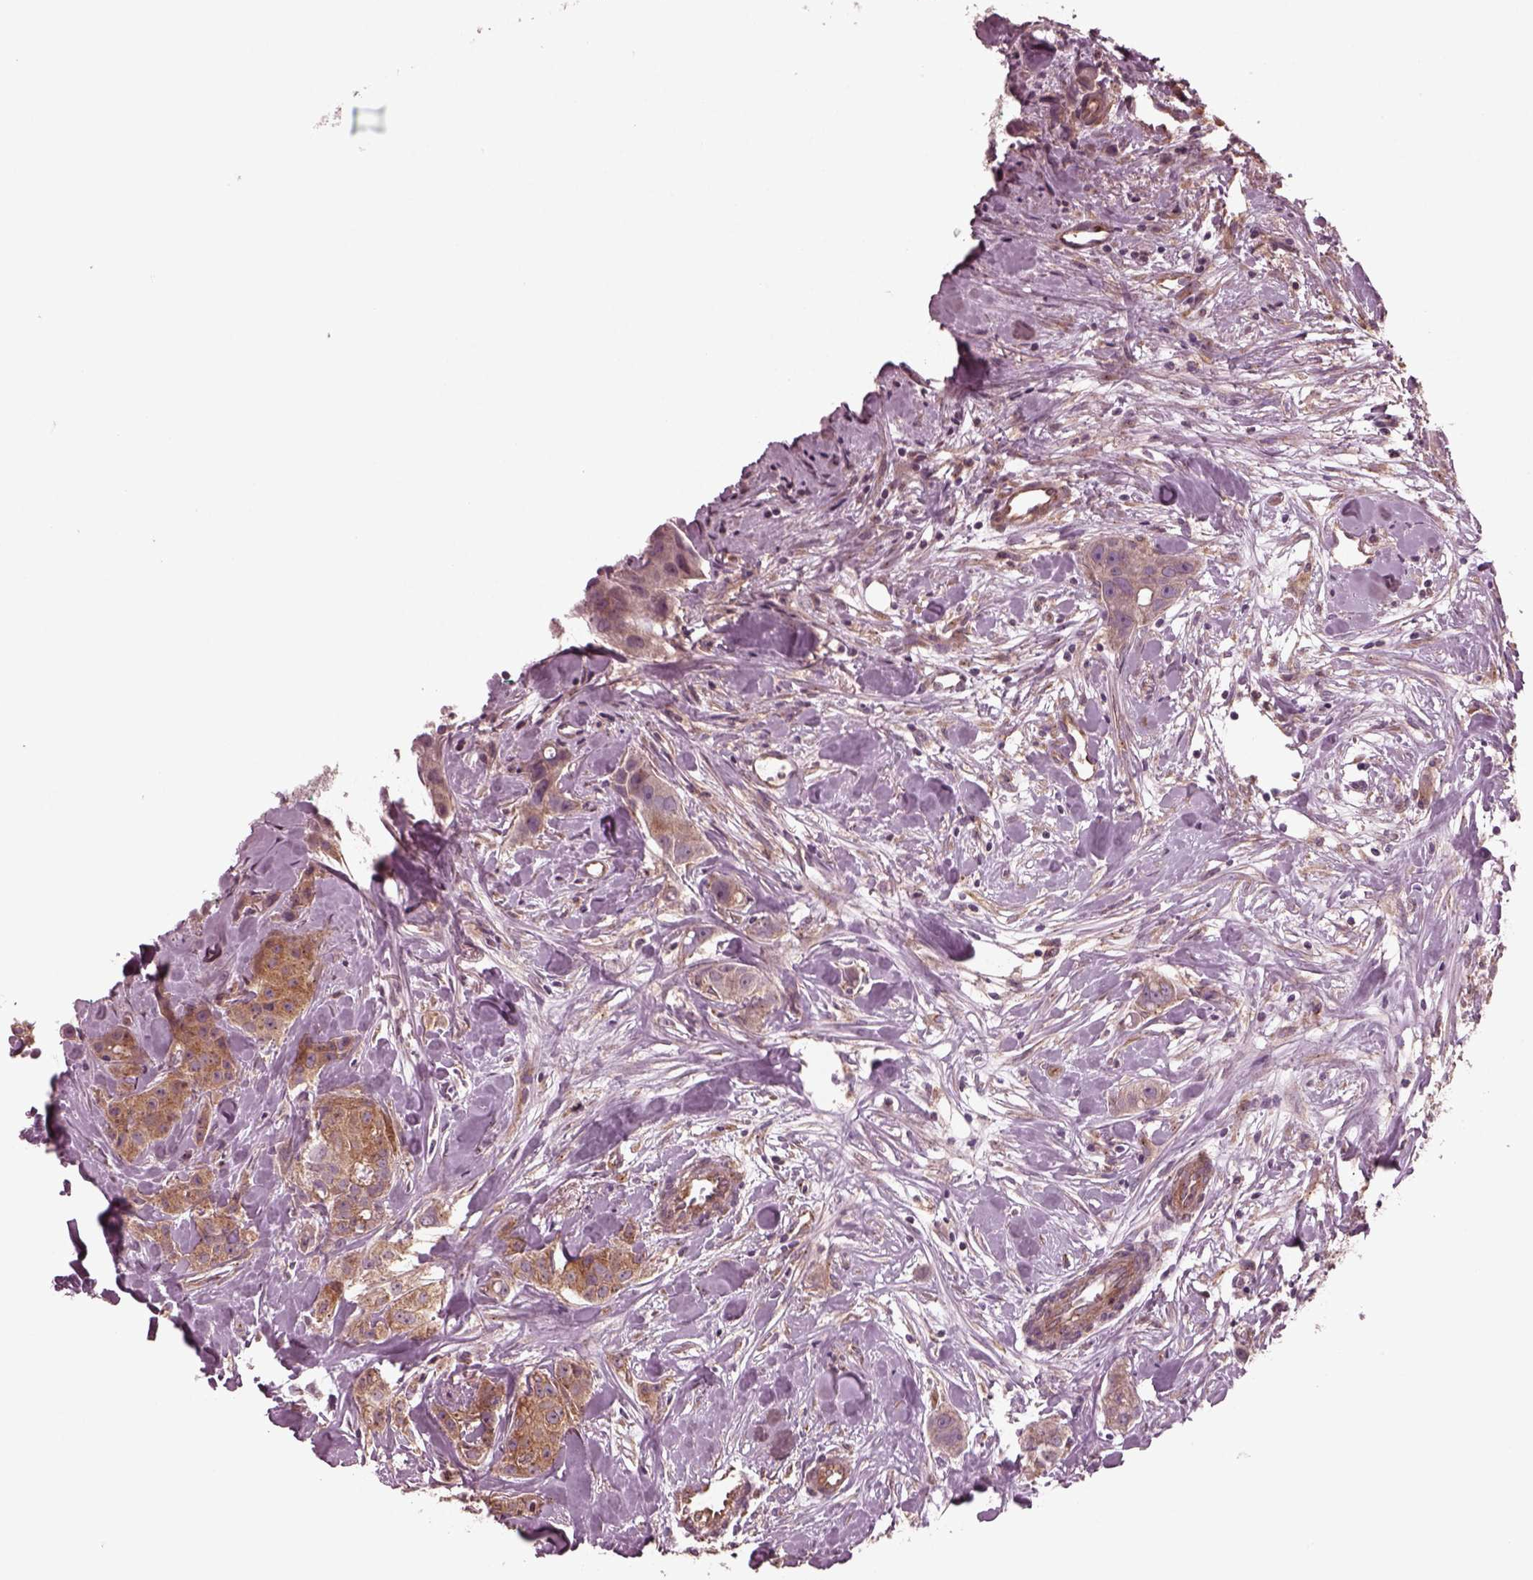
{"staining": {"intensity": "moderate", "quantity": ">75%", "location": "cytoplasmic/membranous"}, "tissue": "breast cancer", "cell_type": "Tumor cells", "image_type": "cancer", "snomed": [{"axis": "morphology", "description": "Duct carcinoma"}, {"axis": "topography", "description": "Breast"}], "caption": "This histopathology image reveals immunohistochemistry (IHC) staining of human breast invasive ductal carcinoma, with medium moderate cytoplasmic/membranous positivity in about >75% of tumor cells.", "gene": "TUBG1", "patient": {"sex": "female", "age": 43}}